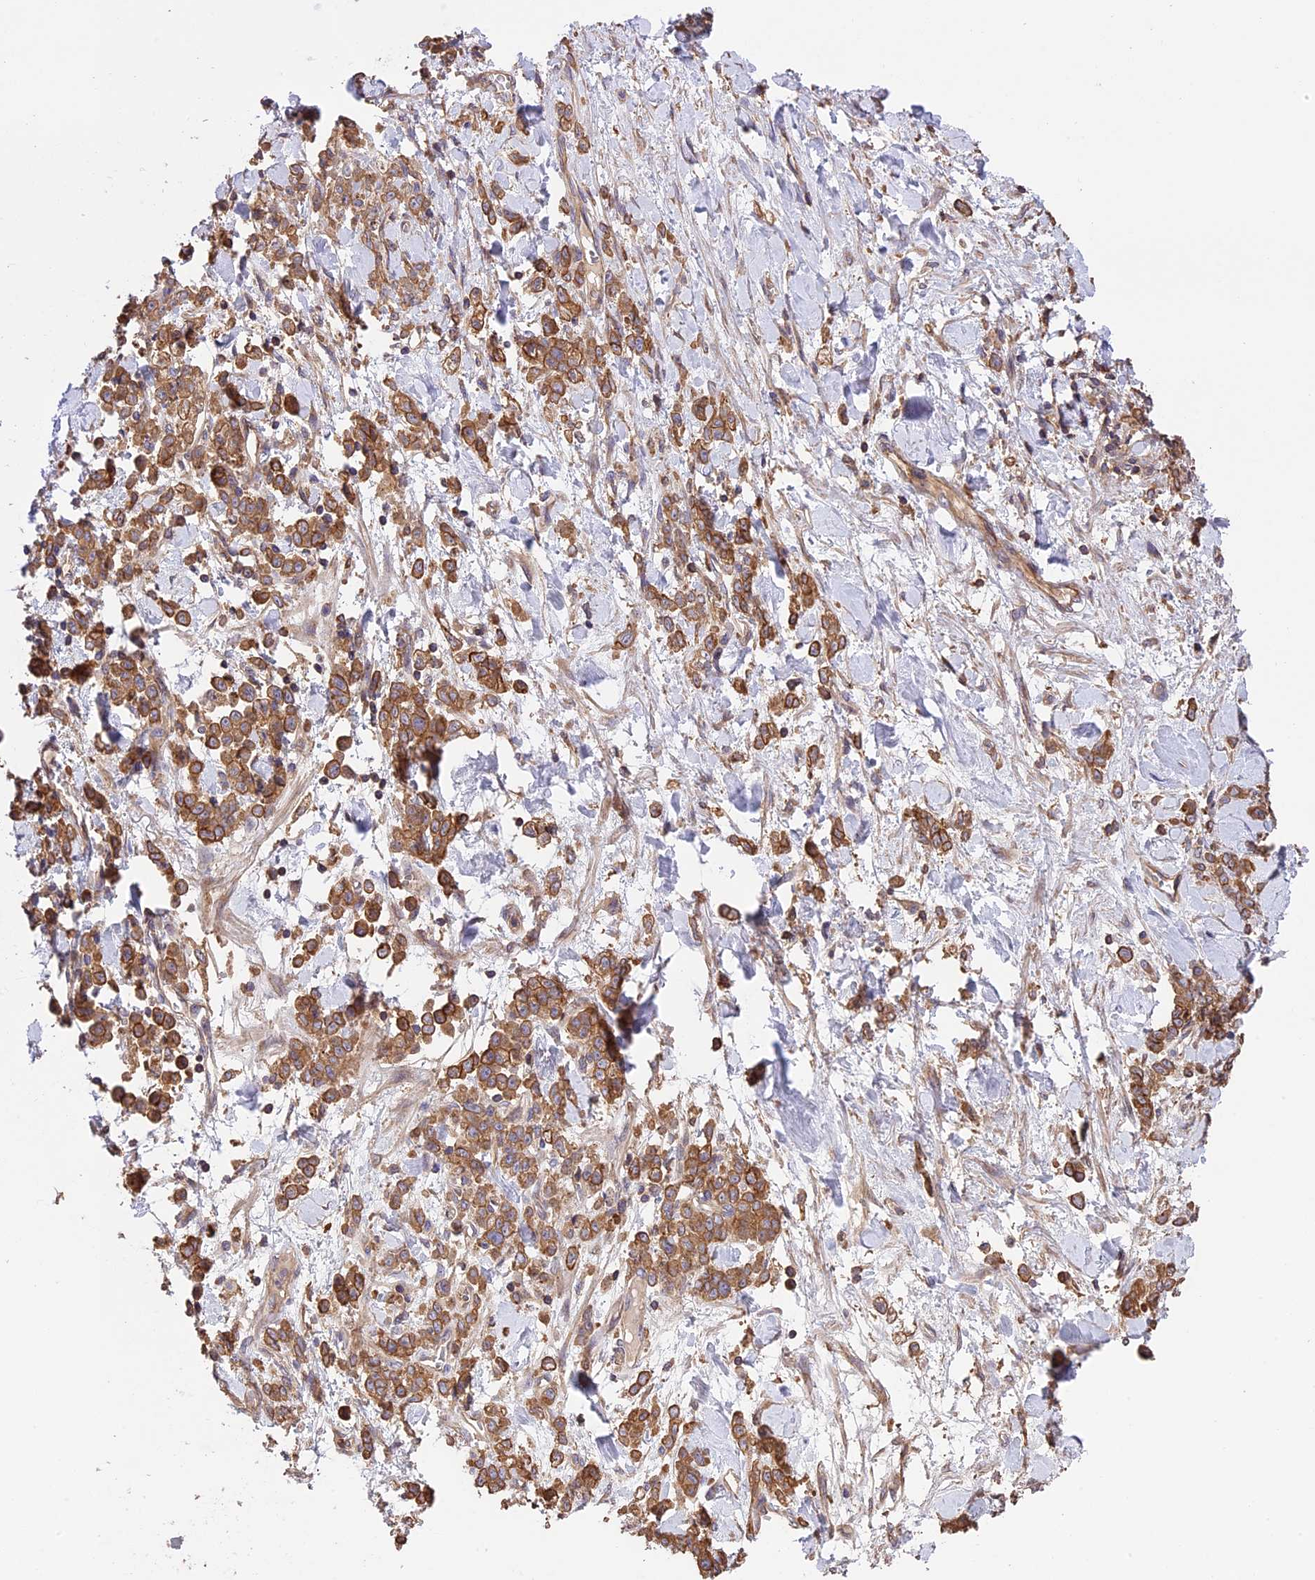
{"staining": {"intensity": "strong", "quantity": ">75%", "location": "cytoplasmic/membranous"}, "tissue": "stomach cancer", "cell_type": "Tumor cells", "image_type": "cancer", "snomed": [{"axis": "morphology", "description": "Normal tissue, NOS"}, {"axis": "morphology", "description": "Adenocarcinoma, NOS"}, {"axis": "topography", "description": "Stomach"}], "caption": "A high amount of strong cytoplasmic/membranous positivity is present in about >75% of tumor cells in stomach cancer (adenocarcinoma) tissue.", "gene": "GAS8", "patient": {"sex": "male", "age": 82}}